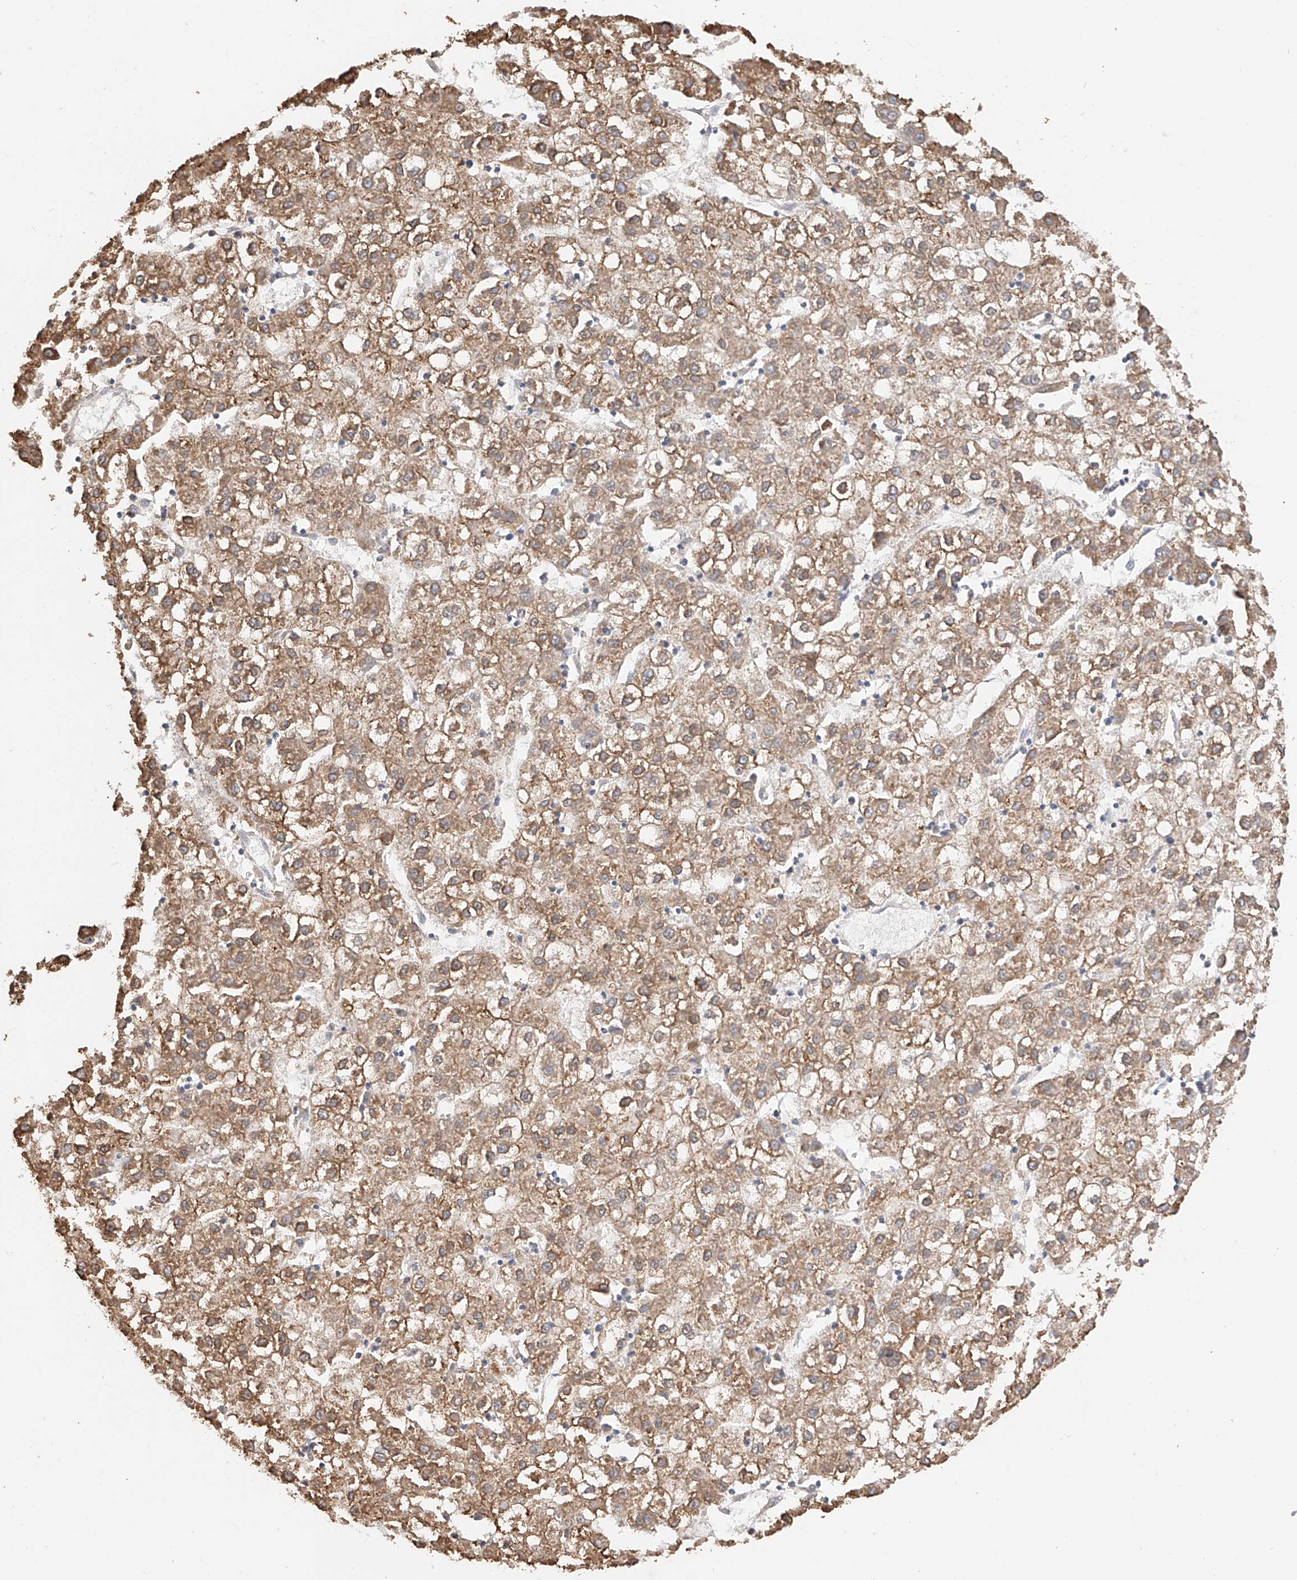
{"staining": {"intensity": "moderate", "quantity": ">75%", "location": "cytoplasmic/membranous"}, "tissue": "liver cancer", "cell_type": "Tumor cells", "image_type": "cancer", "snomed": [{"axis": "morphology", "description": "Carcinoma, Hepatocellular, NOS"}, {"axis": "topography", "description": "Liver"}], "caption": "Moderate cytoplasmic/membranous protein expression is present in approximately >75% of tumor cells in liver hepatocellular carcinoma. The protein of interest is stained brown, and the nuclei are stained in blue (DAB IHC with brightfield microscopy, high magnification).", "gene": "IL22RA2", "patient": {"sex": "male", "age": 72}}